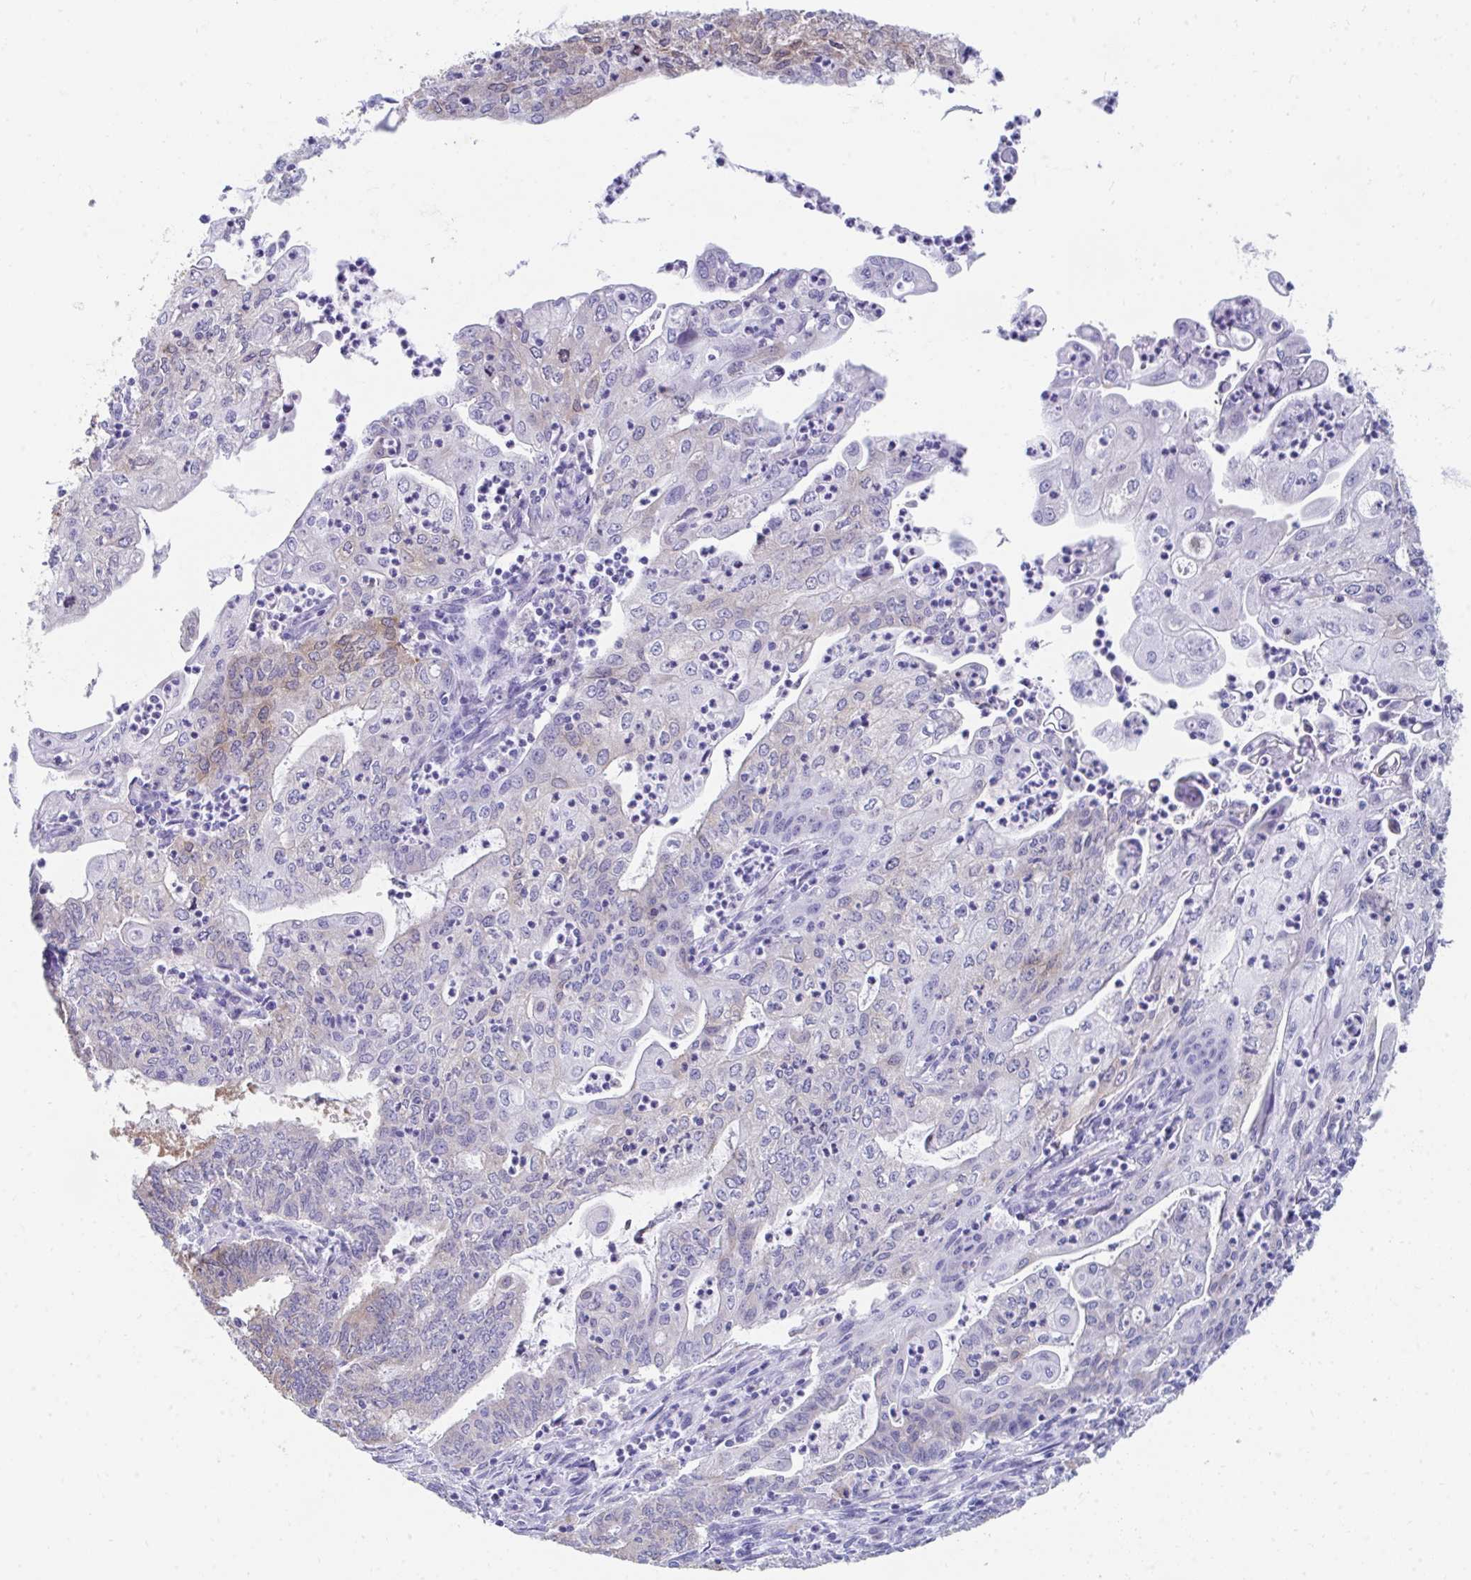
{"staining": {"intensity": "weak", "quantity": "25%-75%", "location": "cytoplasmic/membranous"}, "tissue": "endometrial cancer", "cell_type": "Tumor cells", "image_type": "cancer", "snomed": [{"axis": "morphology", "description": "Adenocarcinoma, NOS"}, {"axis": "topography", "description": "Endometrium"}], "caption": "There is low levels of weak cytoplasmic/membranous expression in tumor cells of endometrial cancer, as demonstrated by immunohistochemical staining (brown color).", "gene": "HGD", "patient": {"sex": "female", "age": 61}}